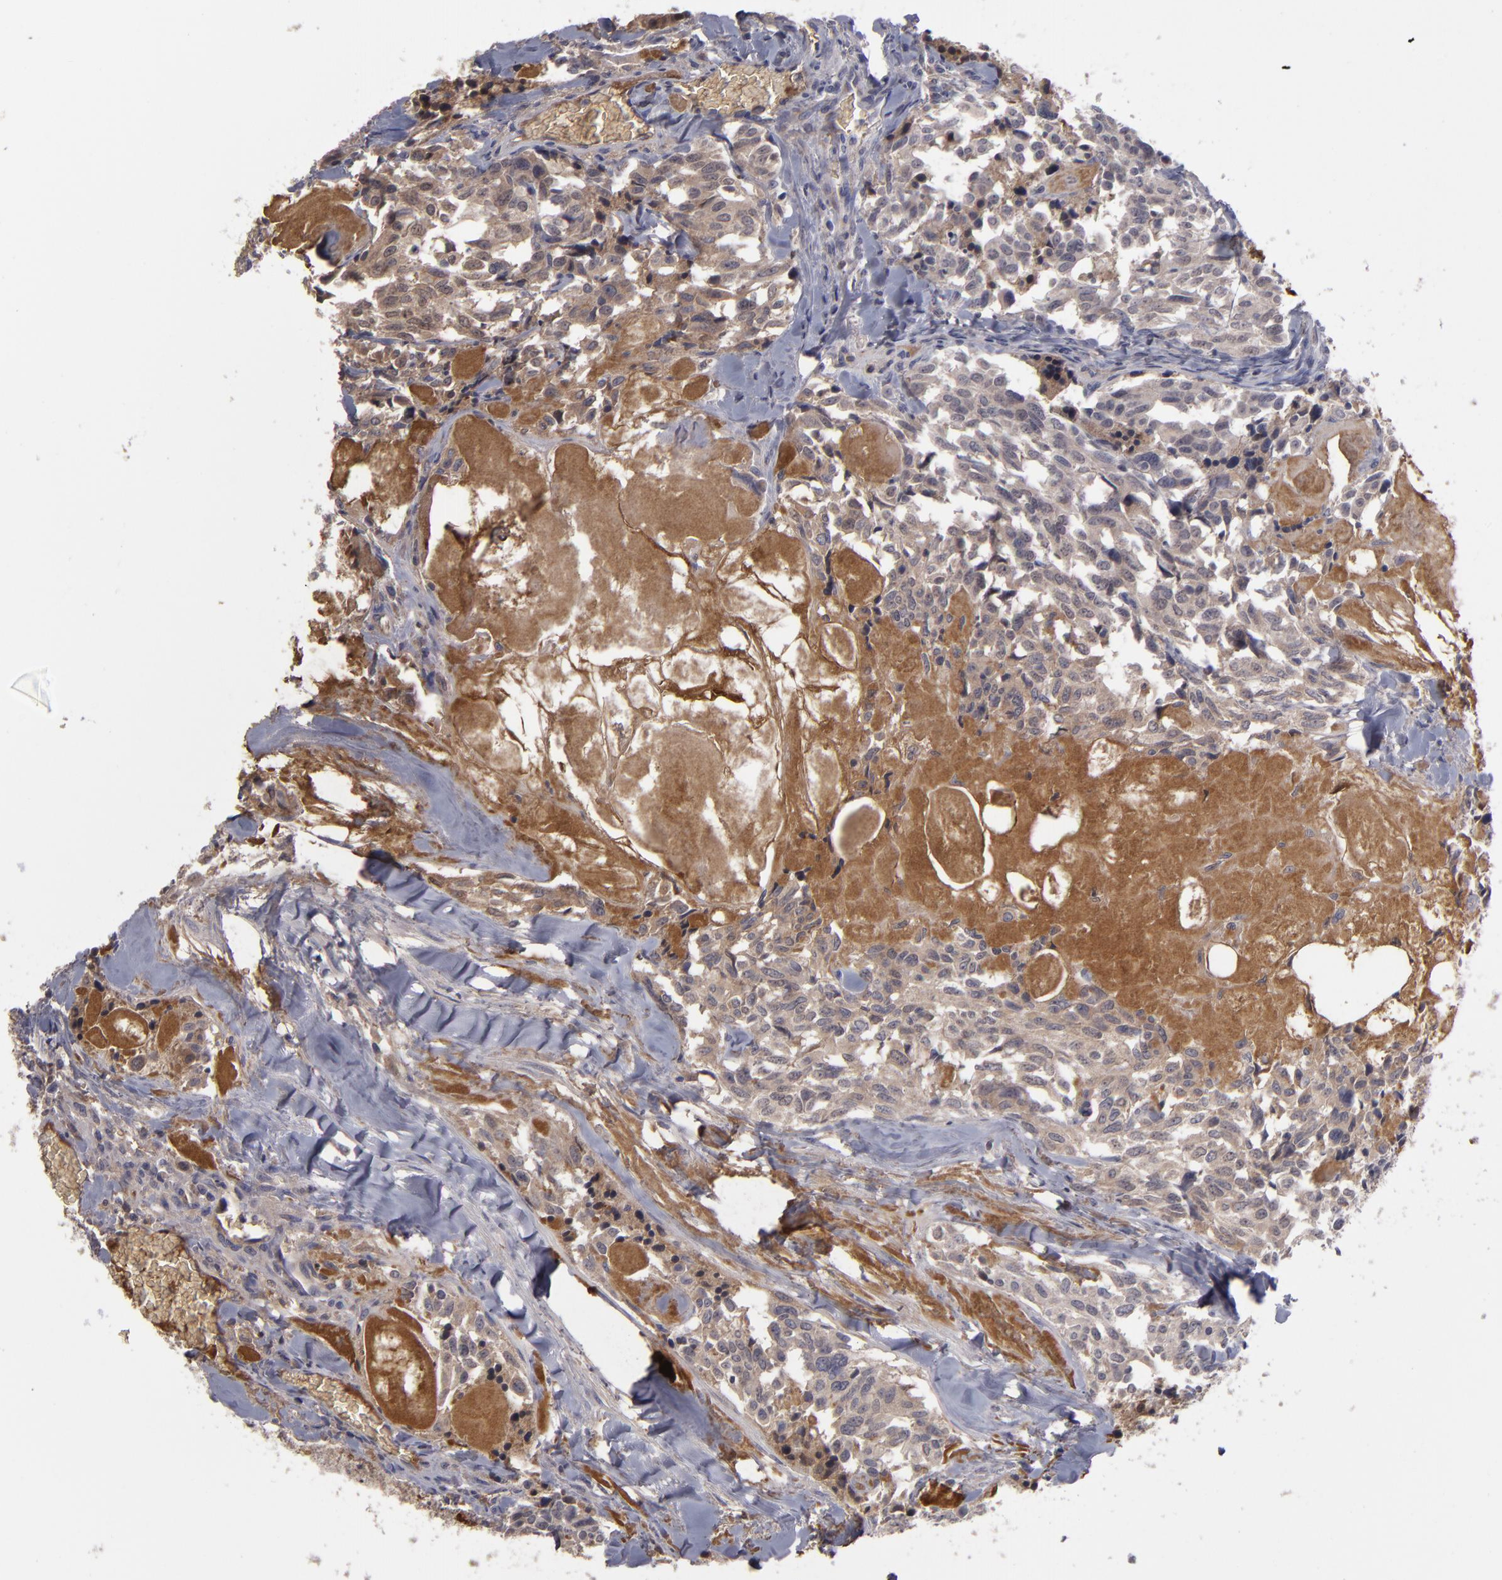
{"staining": {"intensity": "weak", "quantity": "25%-75%", "location": "cytoplasmic/membranous"}, "tissue": "thyroid cancer", "cell_type": "Tumor cells", "image_type": "cancer", "snomed": [{"axis": "morphology", "description": "Carcinoma, NOS"}, {"axis": "morphology", "description": "Carcinoid, malignant, NOS"}, {"axis": "topography", "description": "Thyroid gland"}], "caption": "A brown stain highlights weak cytoplasmic/membranous positivity of a protein in carcinoid (malignant) (thyroid) tumor cells.", "gene": "ITIH4", "patient": {"sex": "male", "age": 33}}